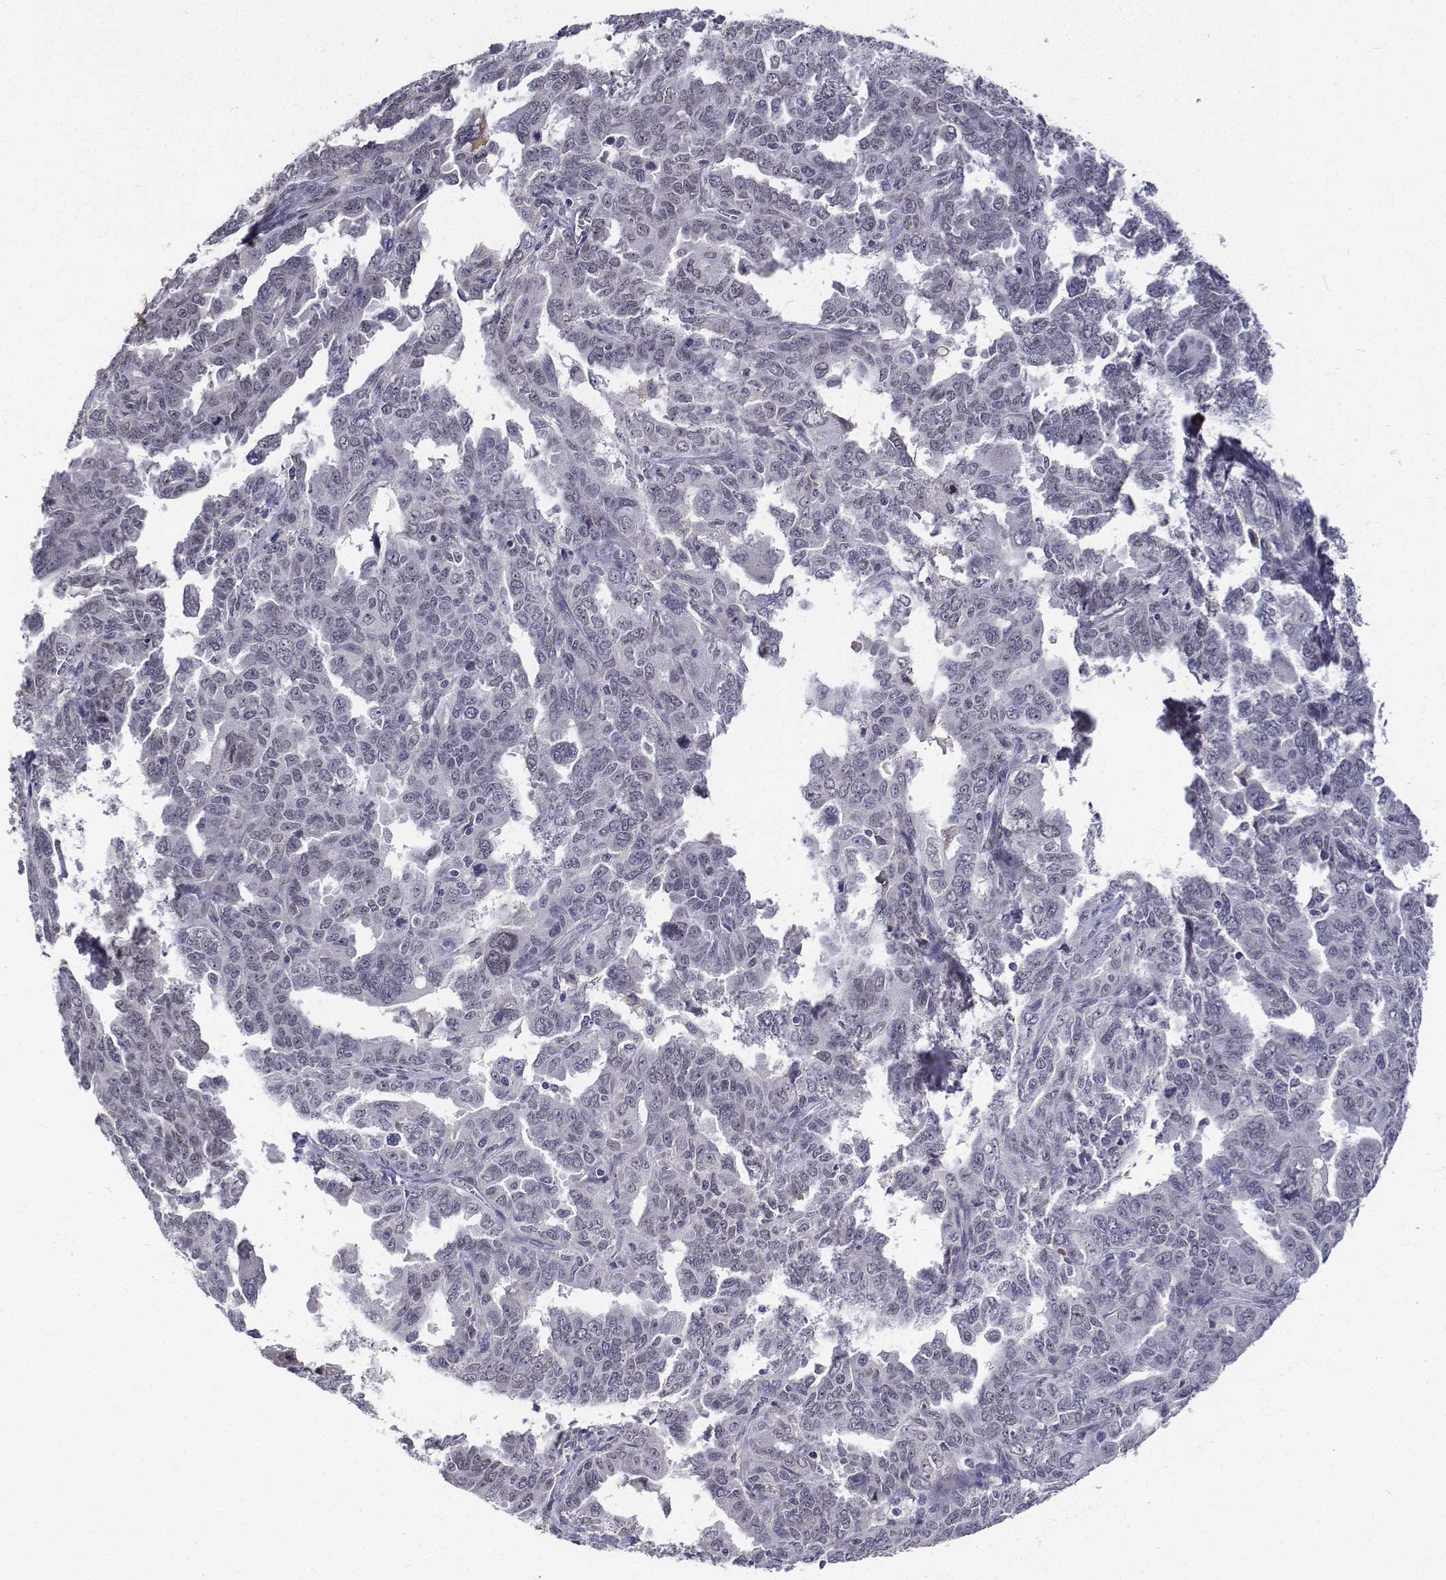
{"staining": {"intensity": "negative", "quantity": "none", "location": "none"}, "tissue": "ovarian cancer", "cell_type": "Tumor cells", "image_type": "cancer", "snomed": [{"axis": "morphology", "description": "Adenocarcinoma, NOS"}, {"axis": "morphology", "description": "Carcinoma, endometroid"}, {"axis": "topography", "description": "Ovary"}], "caption": "A high-resolution micrograph shows IHC staining of ovarian cancer (endometroid carcinoma), which shows no significant expression in tumor cells. (Brightfield microscopy of DAB (3,3'-diaminobenzidine) IHC at high magnification).", "gene": "ATRX", "patient": {"sex": "female", "age": 72}}